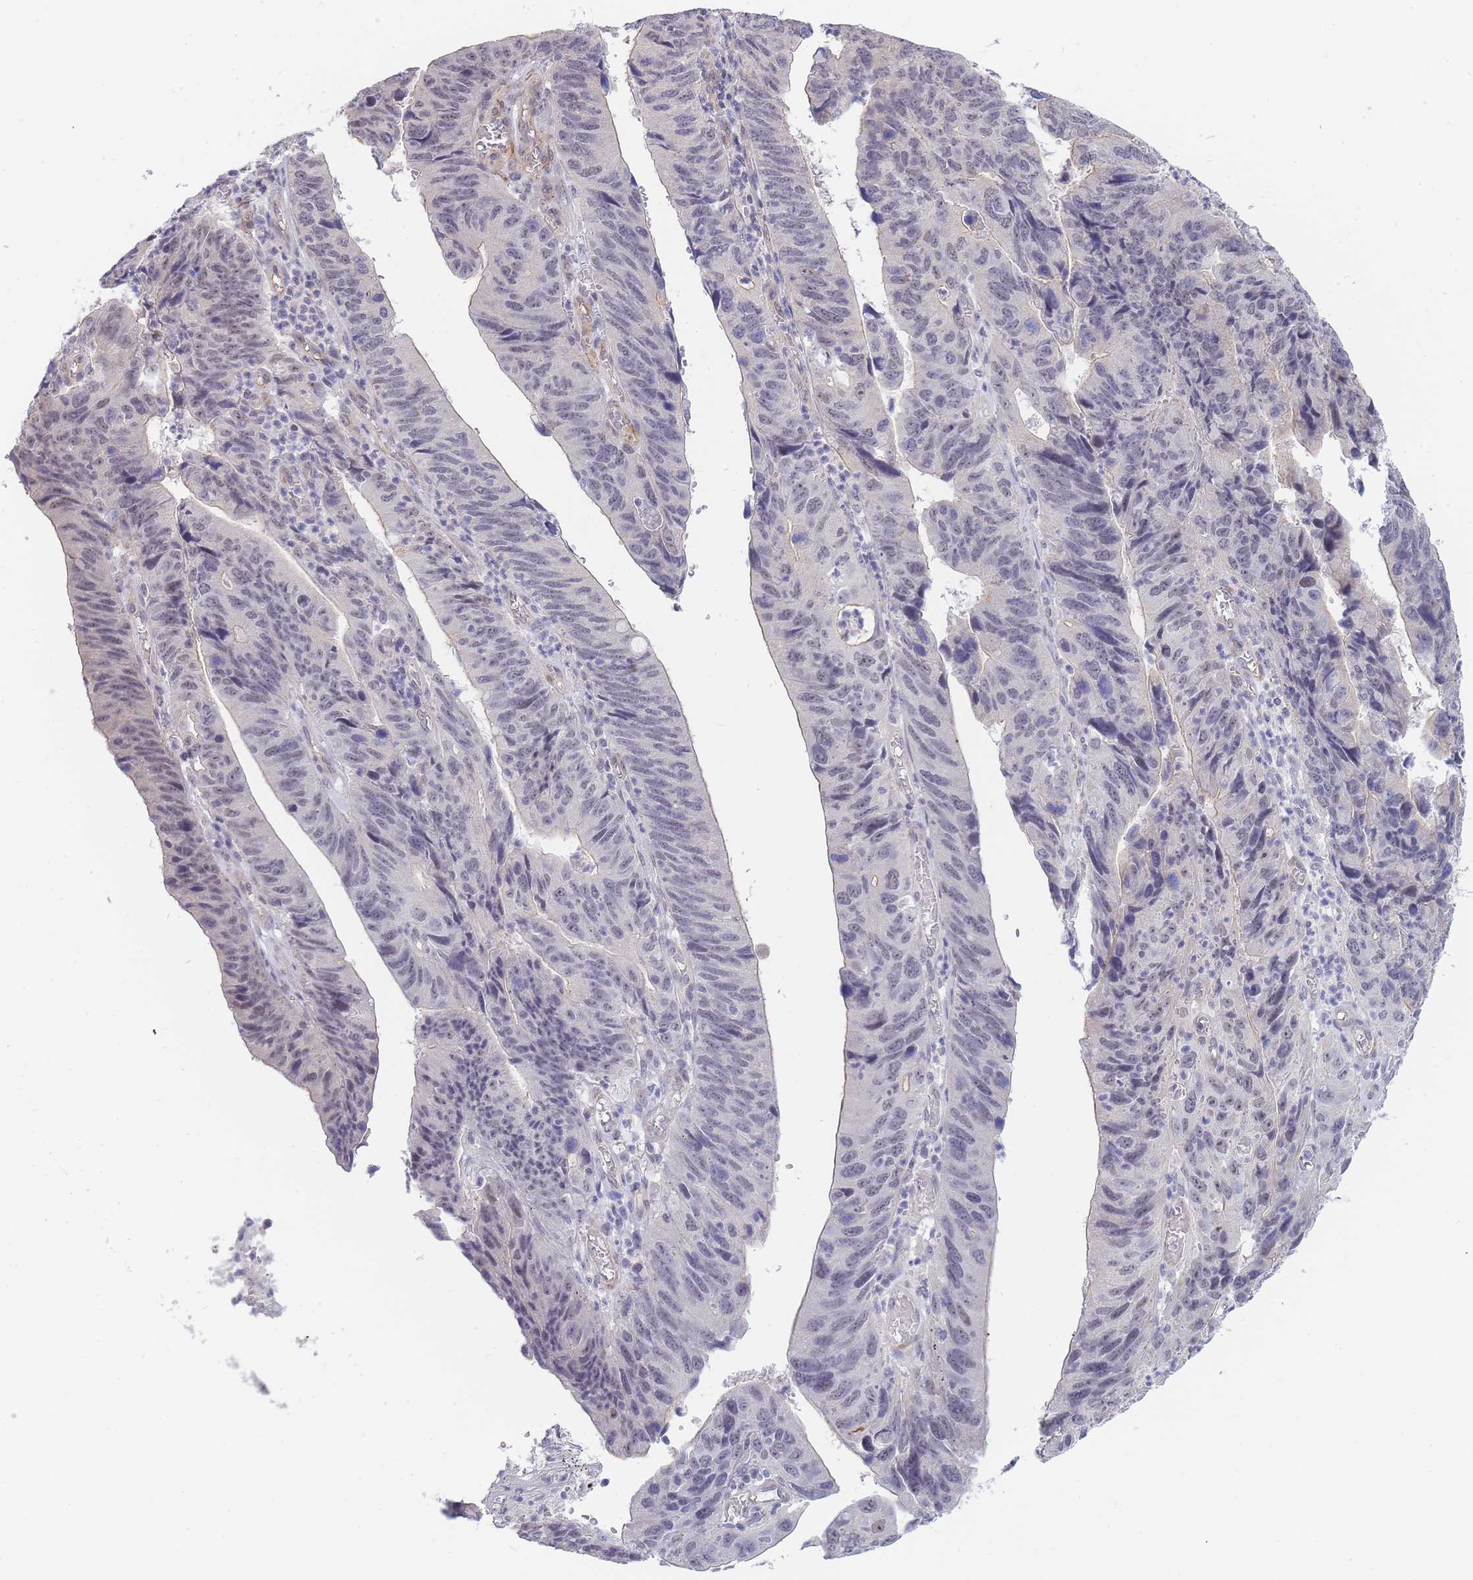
{"staining": {"intensity": "weak", "quantity": "<25%", "location": "nuclear"}, "tissue": "stomach cancer", "cell_type": "Tumor cells", "image_type": "cancer", "snomed": [{"axis": "morphology", "description": "Adenocarcinoma, NOS"}, {"axis": "topography", "description": "Stomach"}], "caption": "This is an immunohistochemistry (IHC) micrograph of human stomach cancer (adenocarcinoma). There is no expression in tumor cells.", "gene": "C19orf25", "patient": {"sex": "male", "age": 59}}